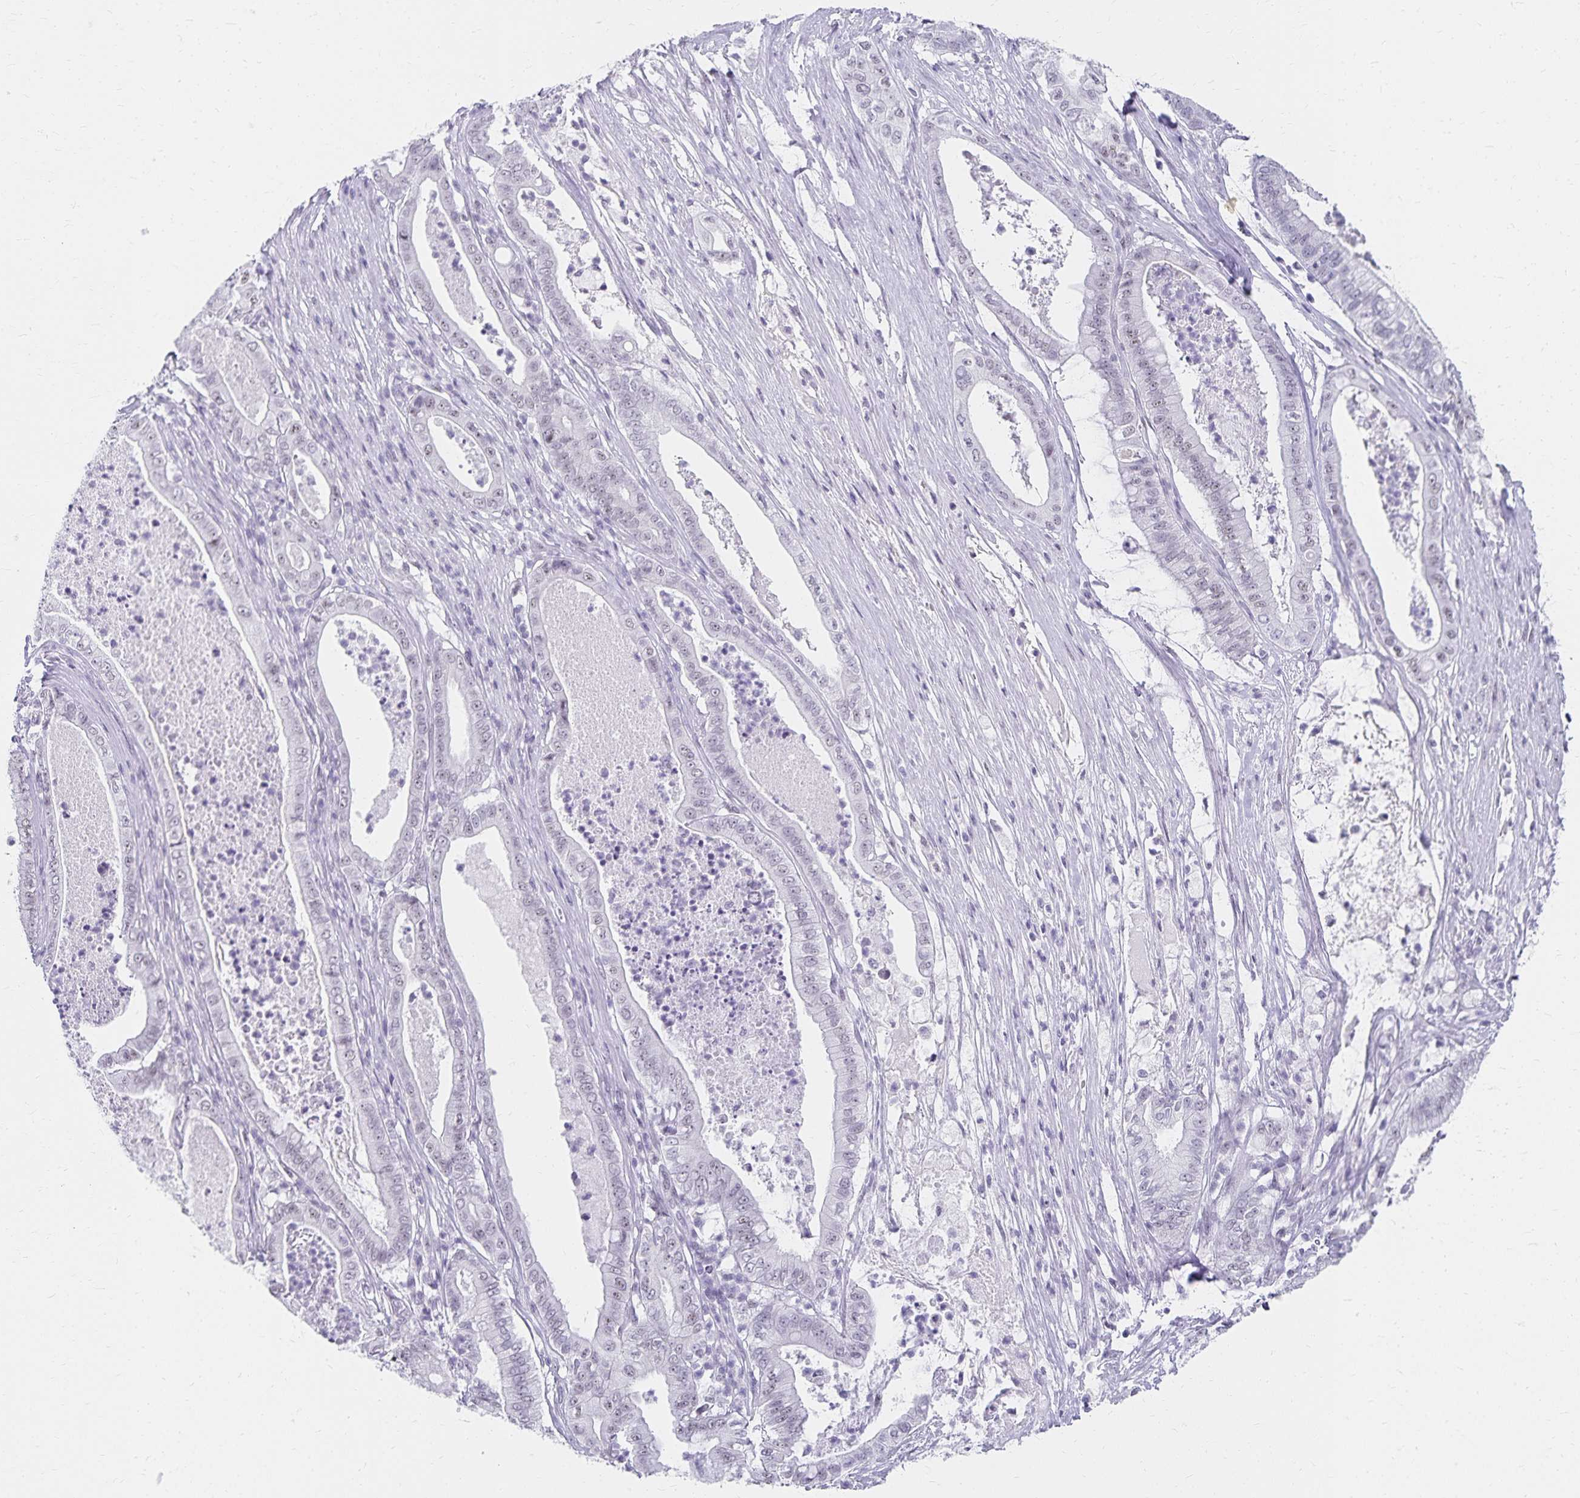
{"staining": {"intensity": "negative", "quantity": "none", "location": "none"}, "tissue": "pancreatic cancer", "cell_type": "Tumor cells", "image_type": "cancer", "snomed": [{"axis": "morphology", "description": "Adenocarcinoma, NOS"}, {"axis": "topography", "description": "Pancreas"}], "caption": "High magnification brightfield microscopy of adenocarcinoma (pancreatic) stained with DAB (3,3'-diaminobenzidine) (brown) and counterstained with hematoxylin (blue): tumor cells show no significant positivity.", "gene": "C20orf85", "patient": {"sex": "male", "age": 71}}